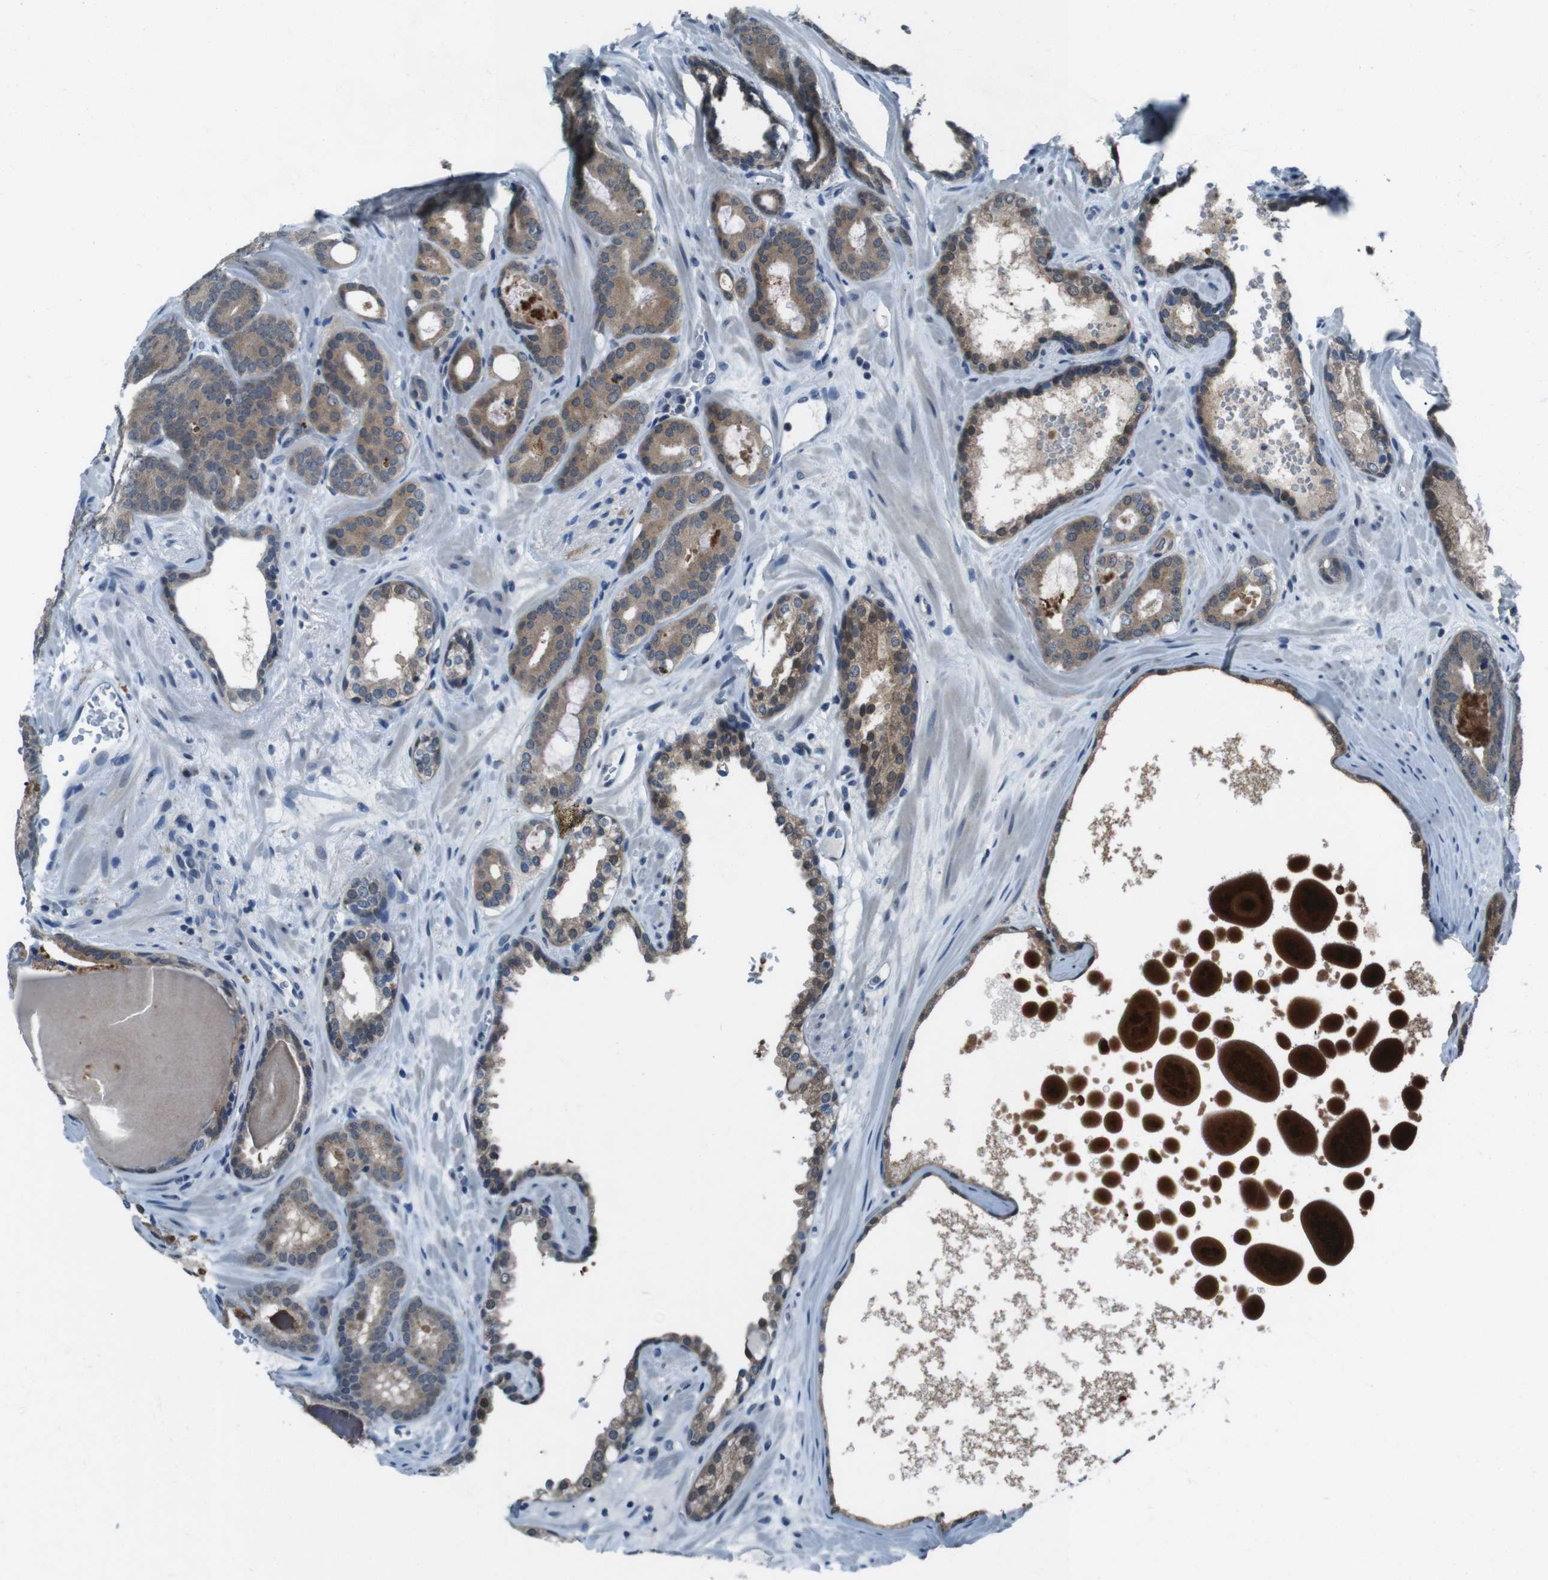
{"staining": {"intensity": "moderate", "quantity": ">75%", "location": "cytoplasmic/membranous"}, "tissue": "prostate cancer", "cell_type": "Tumor cells", "image_type": "cancer", "snomed": [{"axis": "morphology", "description": "Adenocarcinoma, High grade"}, {"axis": "topography", "description": "Prostate"}], "caption": "The immunohistochemical stain labels moderate cytoplasmic/membranous positivity in tumor cells of prostate high-grade adenocarcinoma tissue.", "gene": "LRP5", "patient": {"sex": "male", "age": 60}}